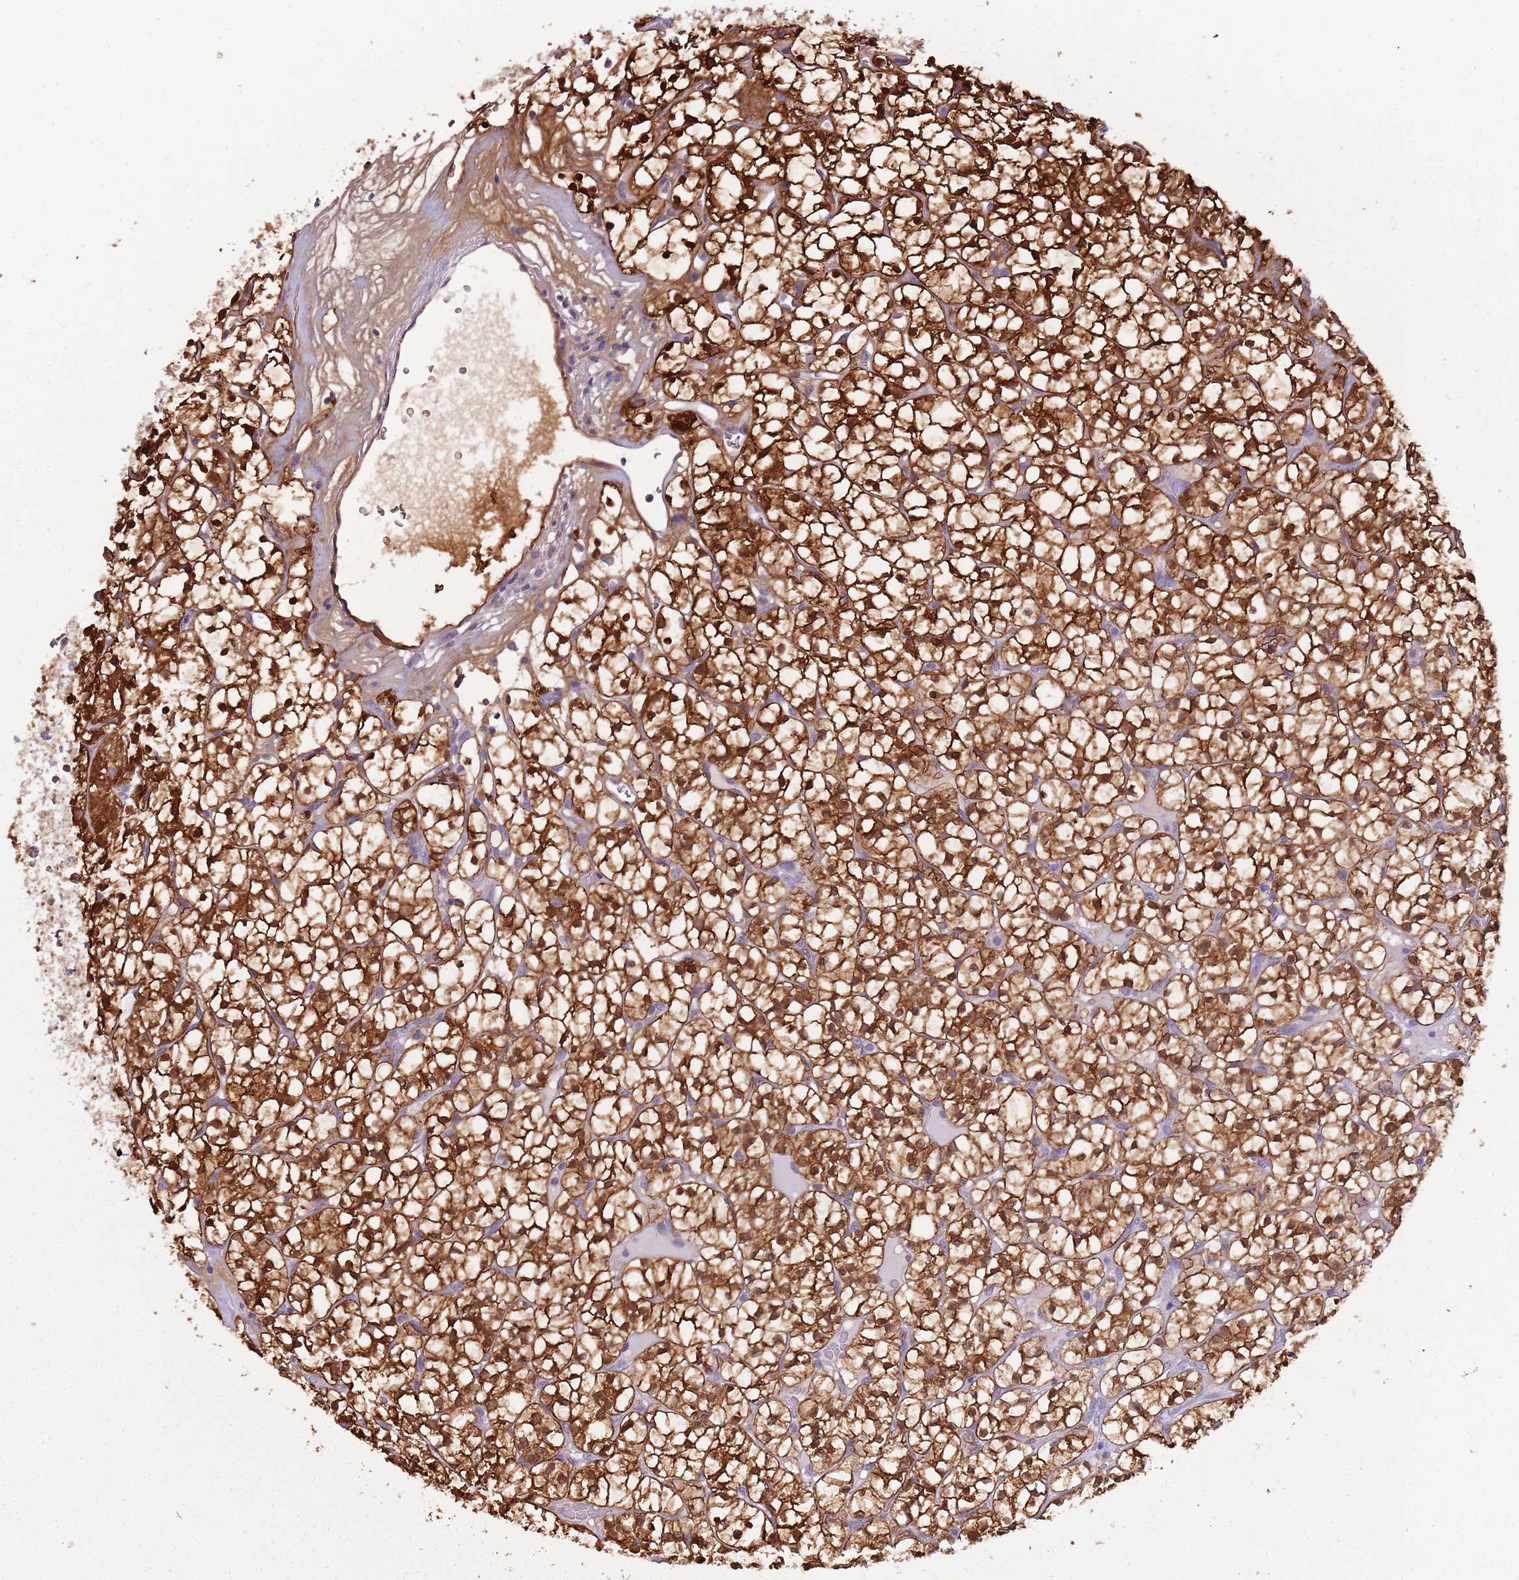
{"staining": {"intensity": "strong", "quantity": ">75%", "location": "cytoplasmic/membranous,nuclear"}, "tissue": "renal cancer", "cell_type": "Tumor cells", "image_type": "cancer", "snomed": [{"axis": "morphology", "description": "Adenocarcinoma, NOS"}, {"axis": "topography", "description": "Kidney"}], "caption": "Strong cytoplasmic/membranous and nuclear staining is present in approximately >75% of tumor cells in renal adenocarcinoma.", "gene": "NBPF6", "patient": {"sex": "female", "age": 64}}